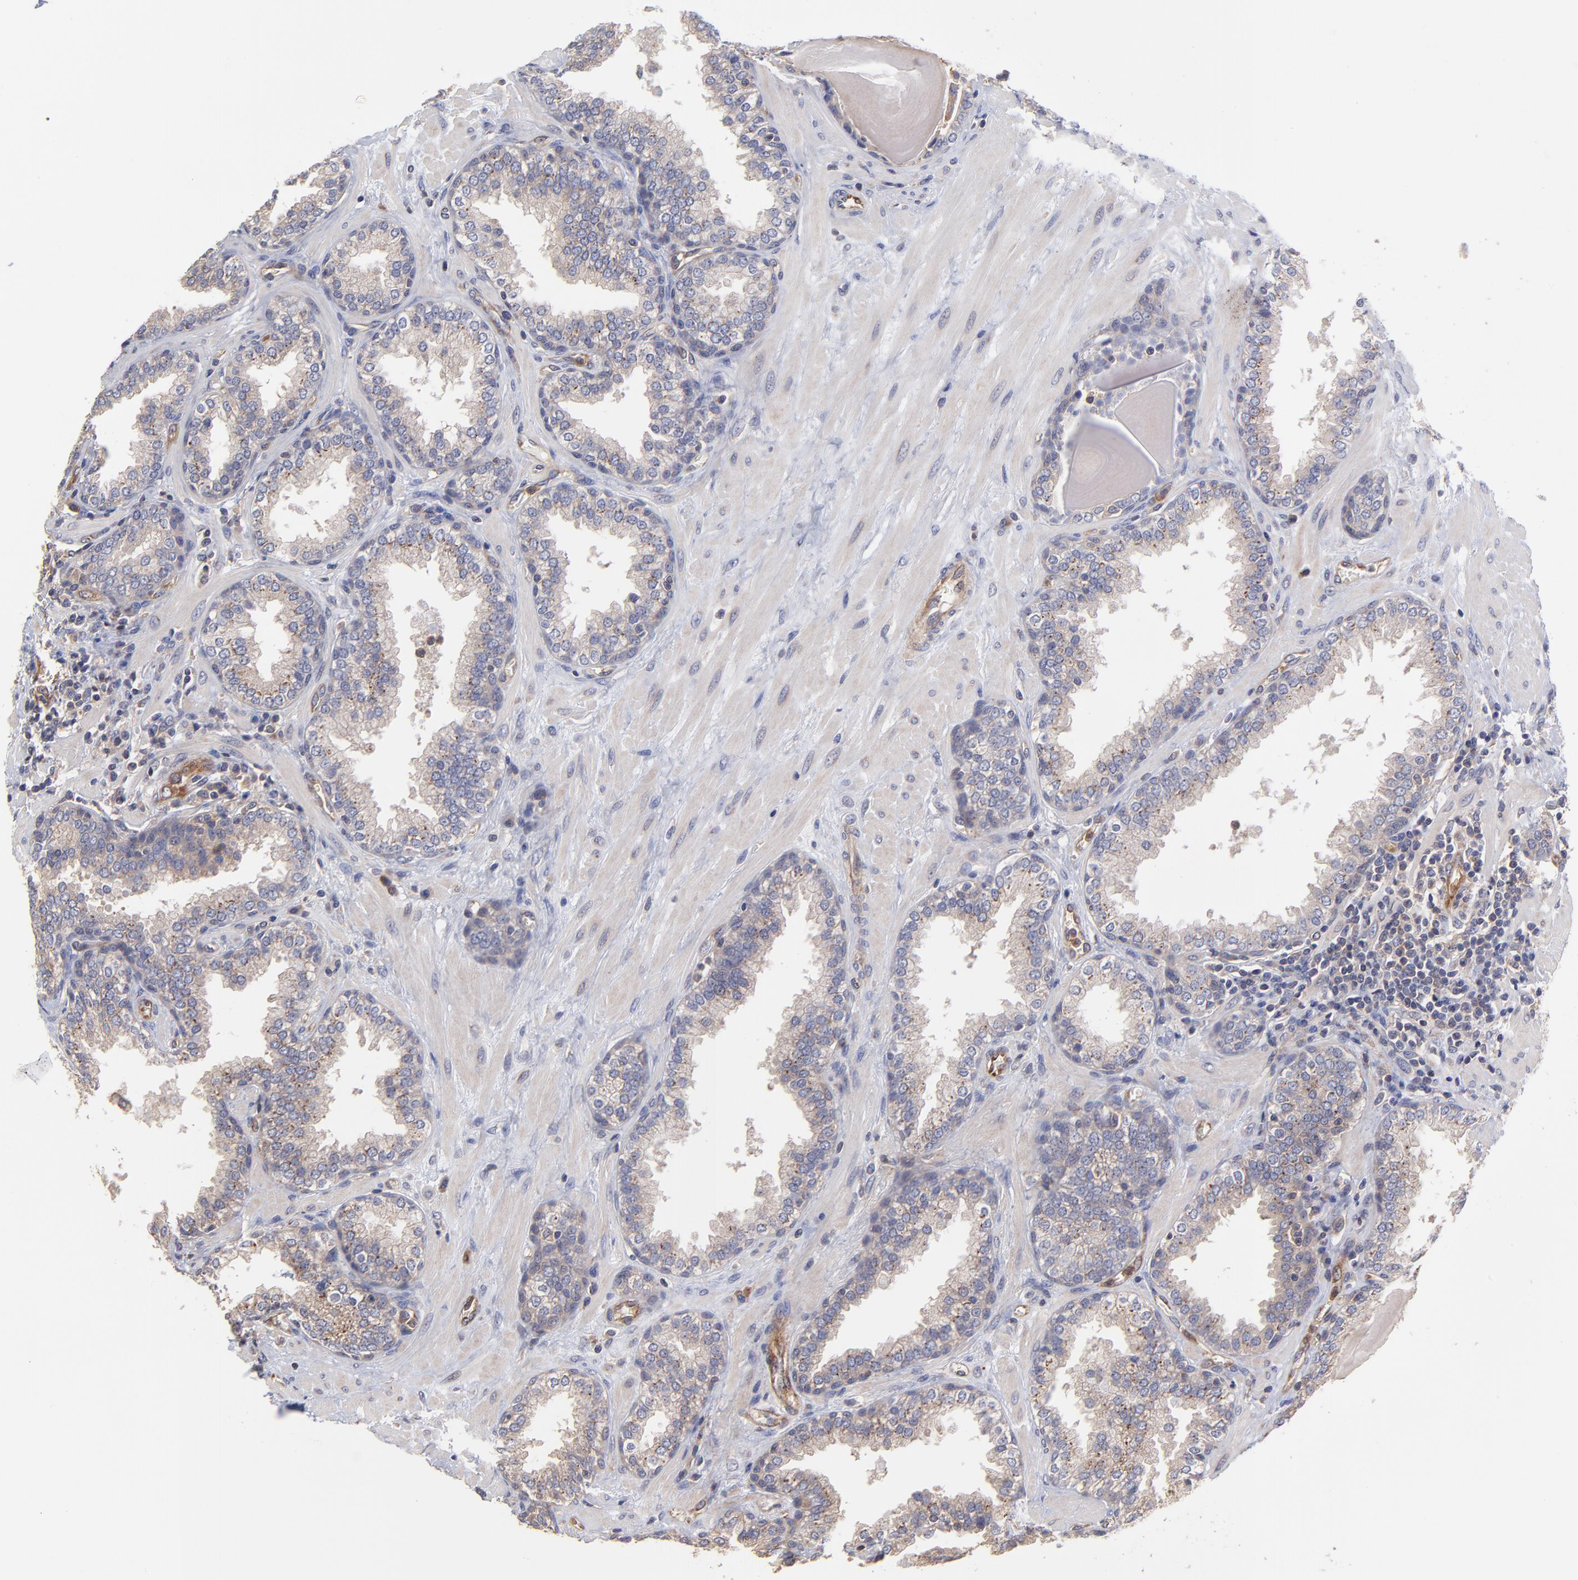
{"staining": {"intensity": "weak", "quantity": "<25%", "location": "cytoplasmic/membranous"}, "tissue": "prostate", "cell_type": "Glandular cells", "image_type": "normal", "snomed": [{"axis": "morphology", "description": "Normal tissue, NOS"}, {"axis": "topography", "description": "Prostate"}], "caption": "There is no significant staining in glandular cells of prostate.", "gene": "ASB7", "patient": {"sex": "male", "age": 51}}